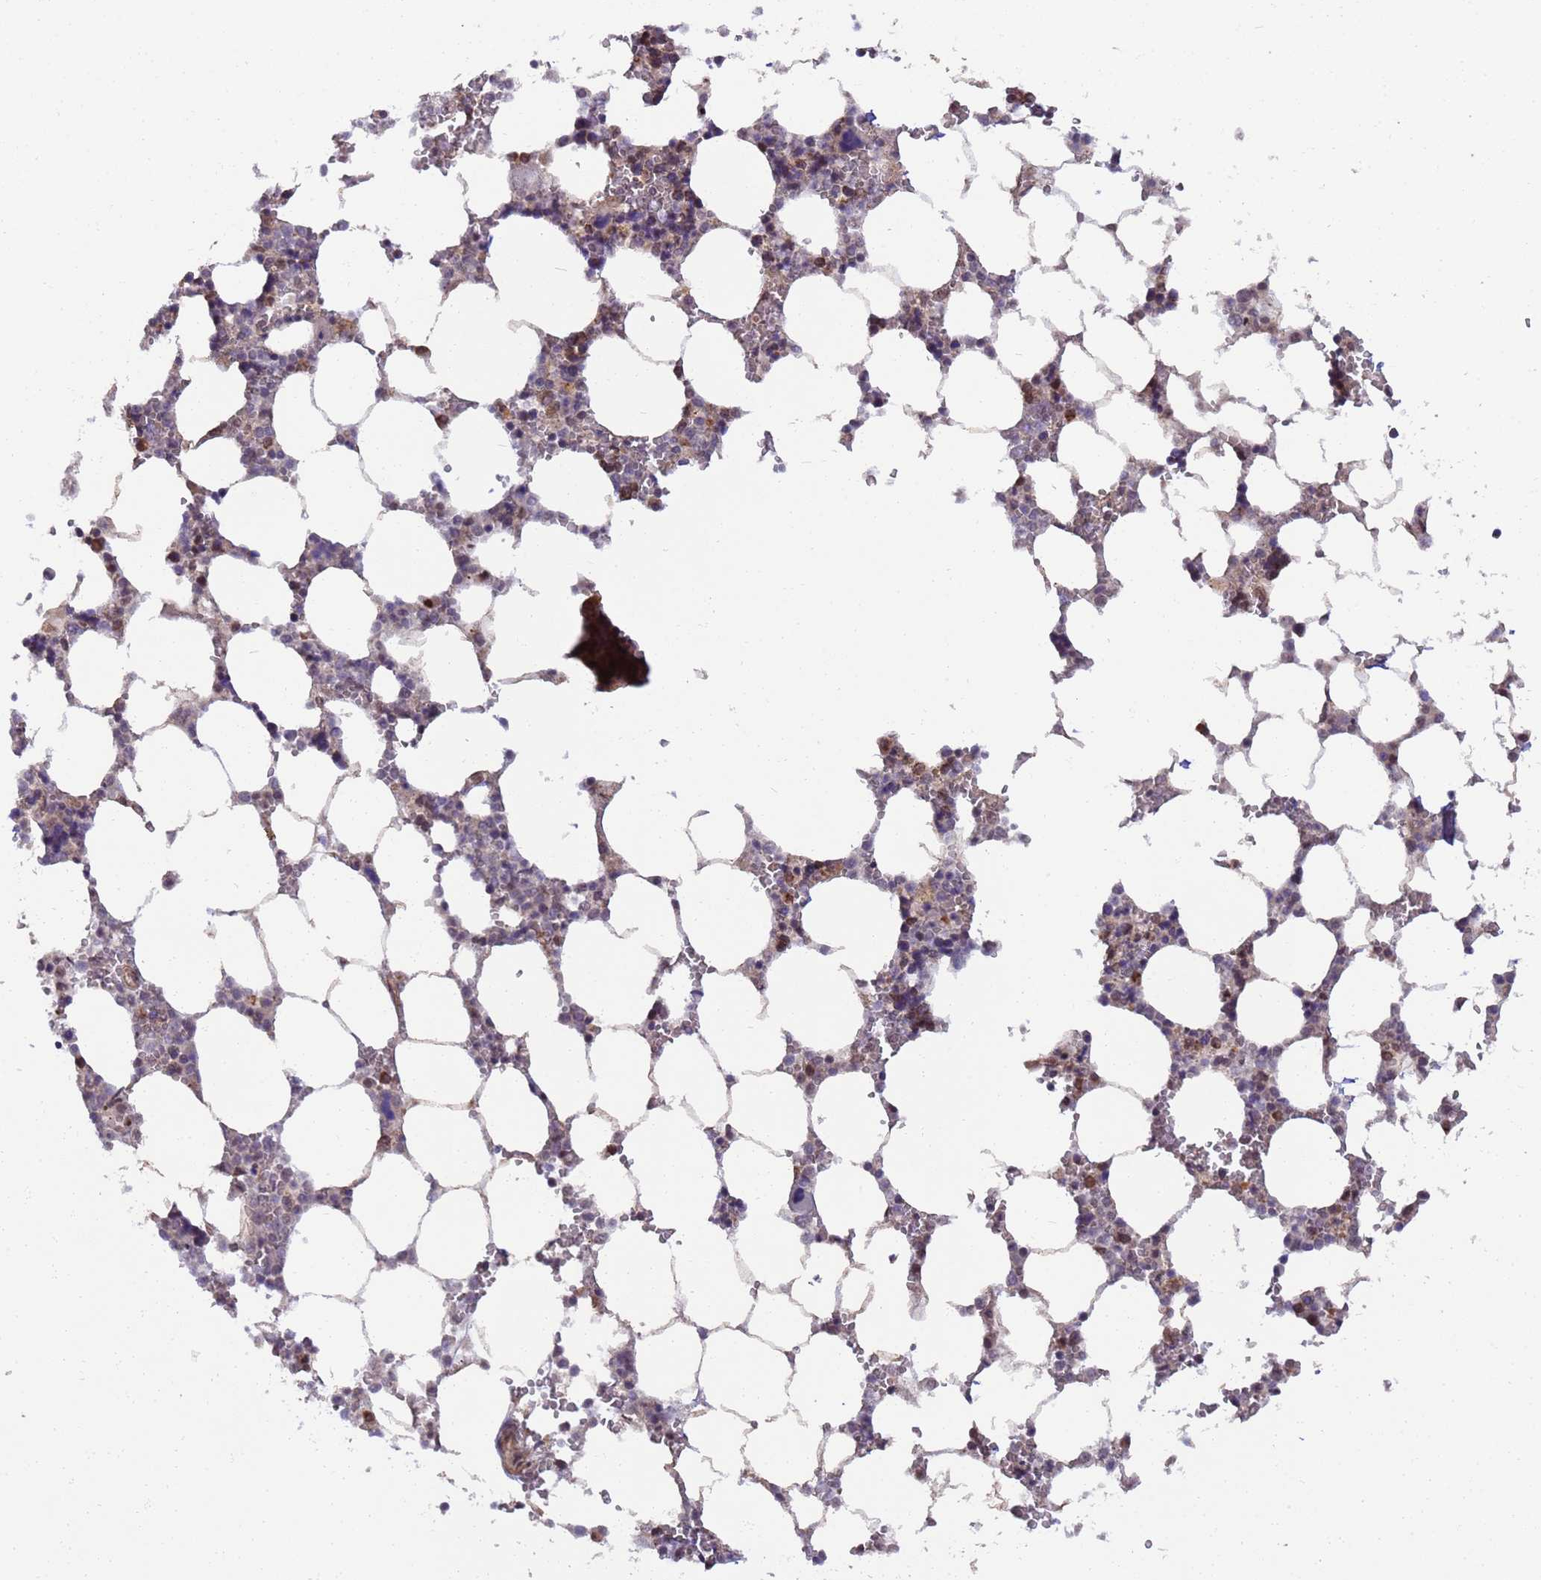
{"staining": {"intensity": "moderate", "quantity": "<25%", "location": "cytoplasmic/membranous"}, "tissue": "bone marrow", "cell_type": "Hematopoietic cells", "image_type": "normal", "snomed": [{"axis": "morphology", "description": "Normal tissue, NOS"}, {"axis": "topography", "description": "Bone marrow"}], "caption": "DAB immunohistochemical staining of unremarkable human bone marrow exhibits moderate cytoplasmic/membranous protein staining in approximately <25% of hematopoietic cells. The staining was performed using DAB to visualize the protein expression in brown, while the nuclei were stained in blue with hematoxylin (Magnification: 20x).", "gene": "RAPGEF3", "patient": {"sex": "male", "age": 64}}